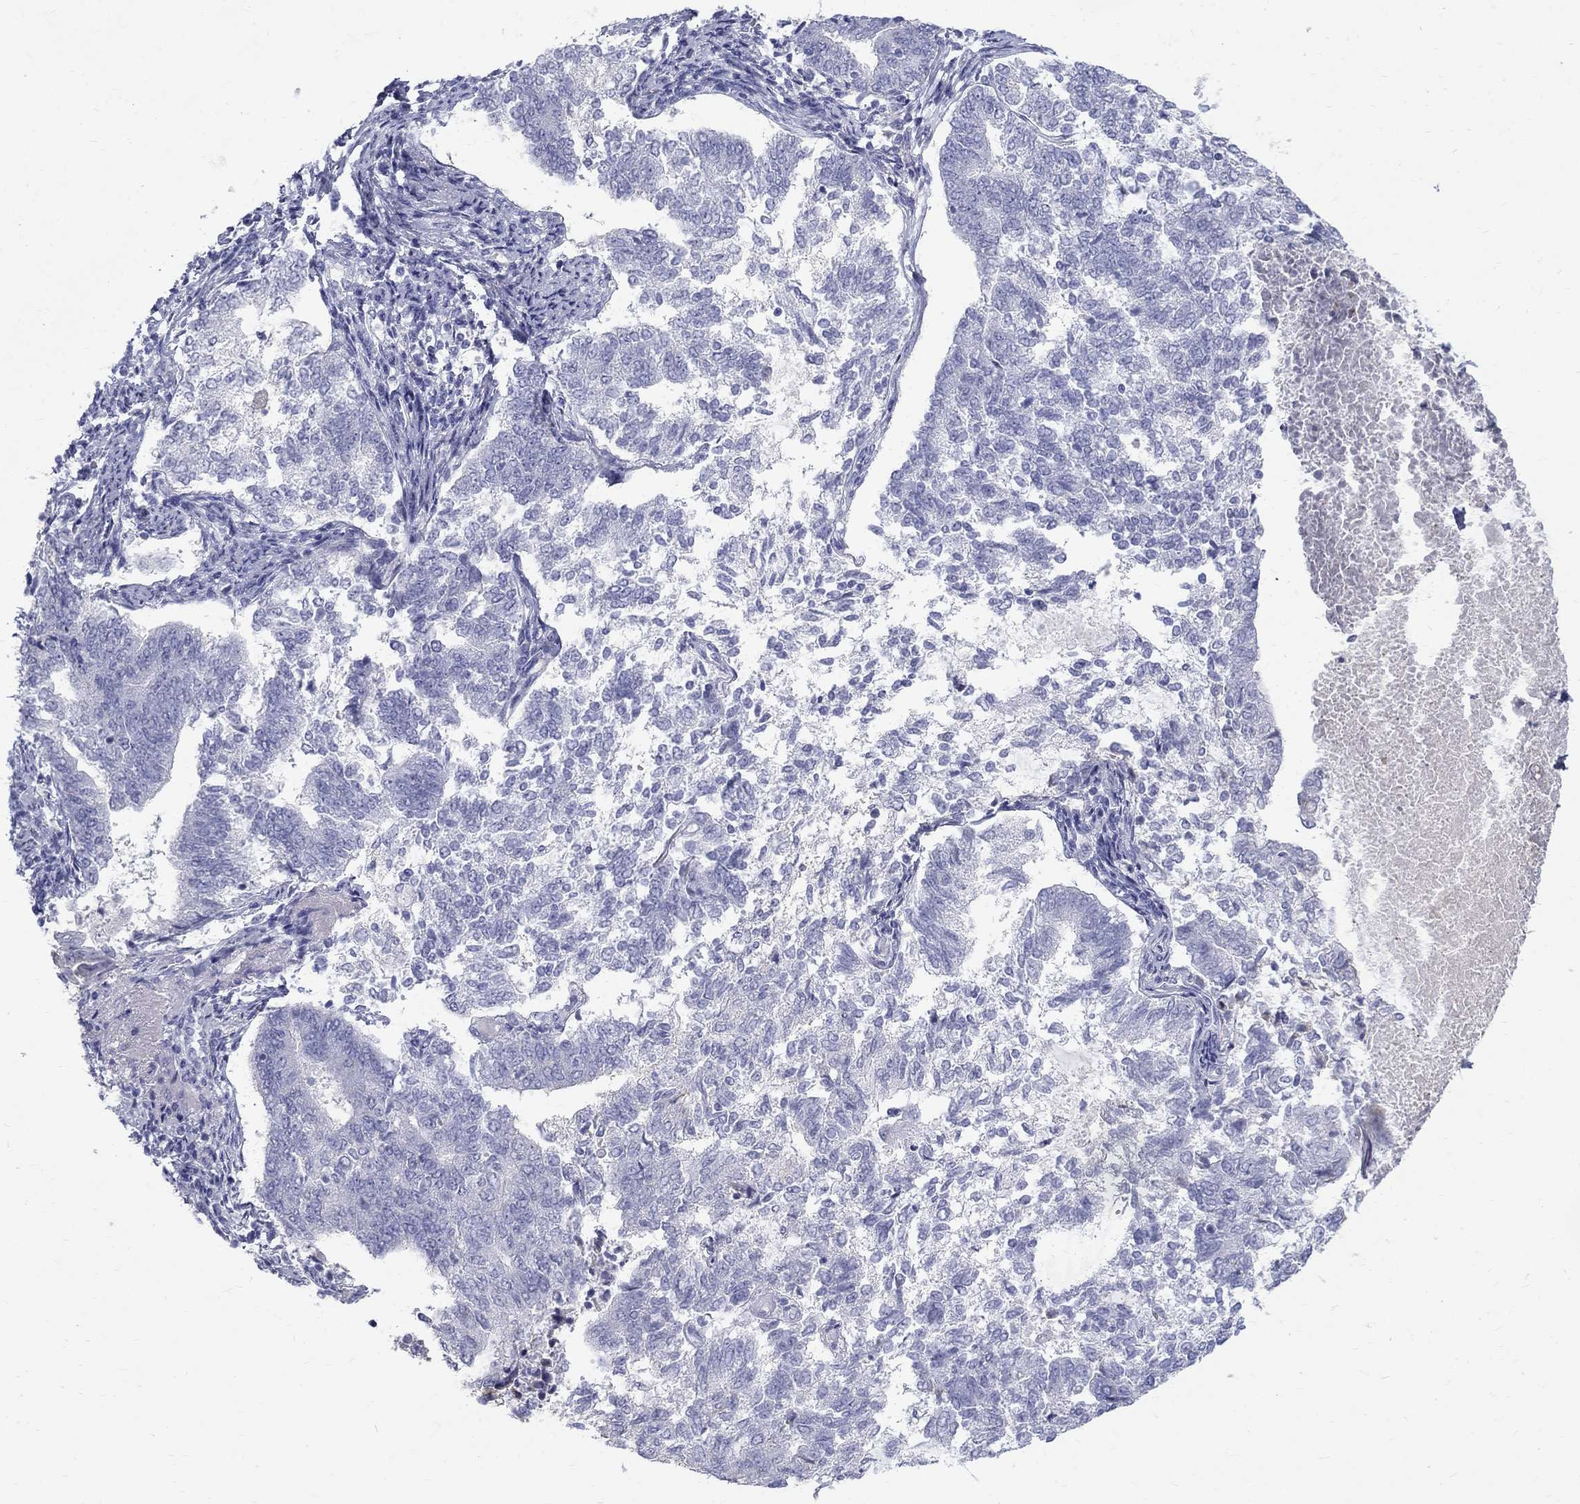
{"staining": {"intensity": "negative", "quantity": "none", "location": "none"}, "tissue": "endometrial cancer", "cell_type": "Tumor cells", "image_type": "cancer", "snomed": [{"axis": "morphology", "description": "Adenocarcinoma, NOS"}, {"axis": "topography", "description": "Endometrium"}], "caption": "There is no significant expression in tumor cells of endometrial cancer. (DAB immunohistochemistry with hematoxylin counter stain).", "gene": "MAGEB6", "patient": {"sex": "female", "age": 65}}